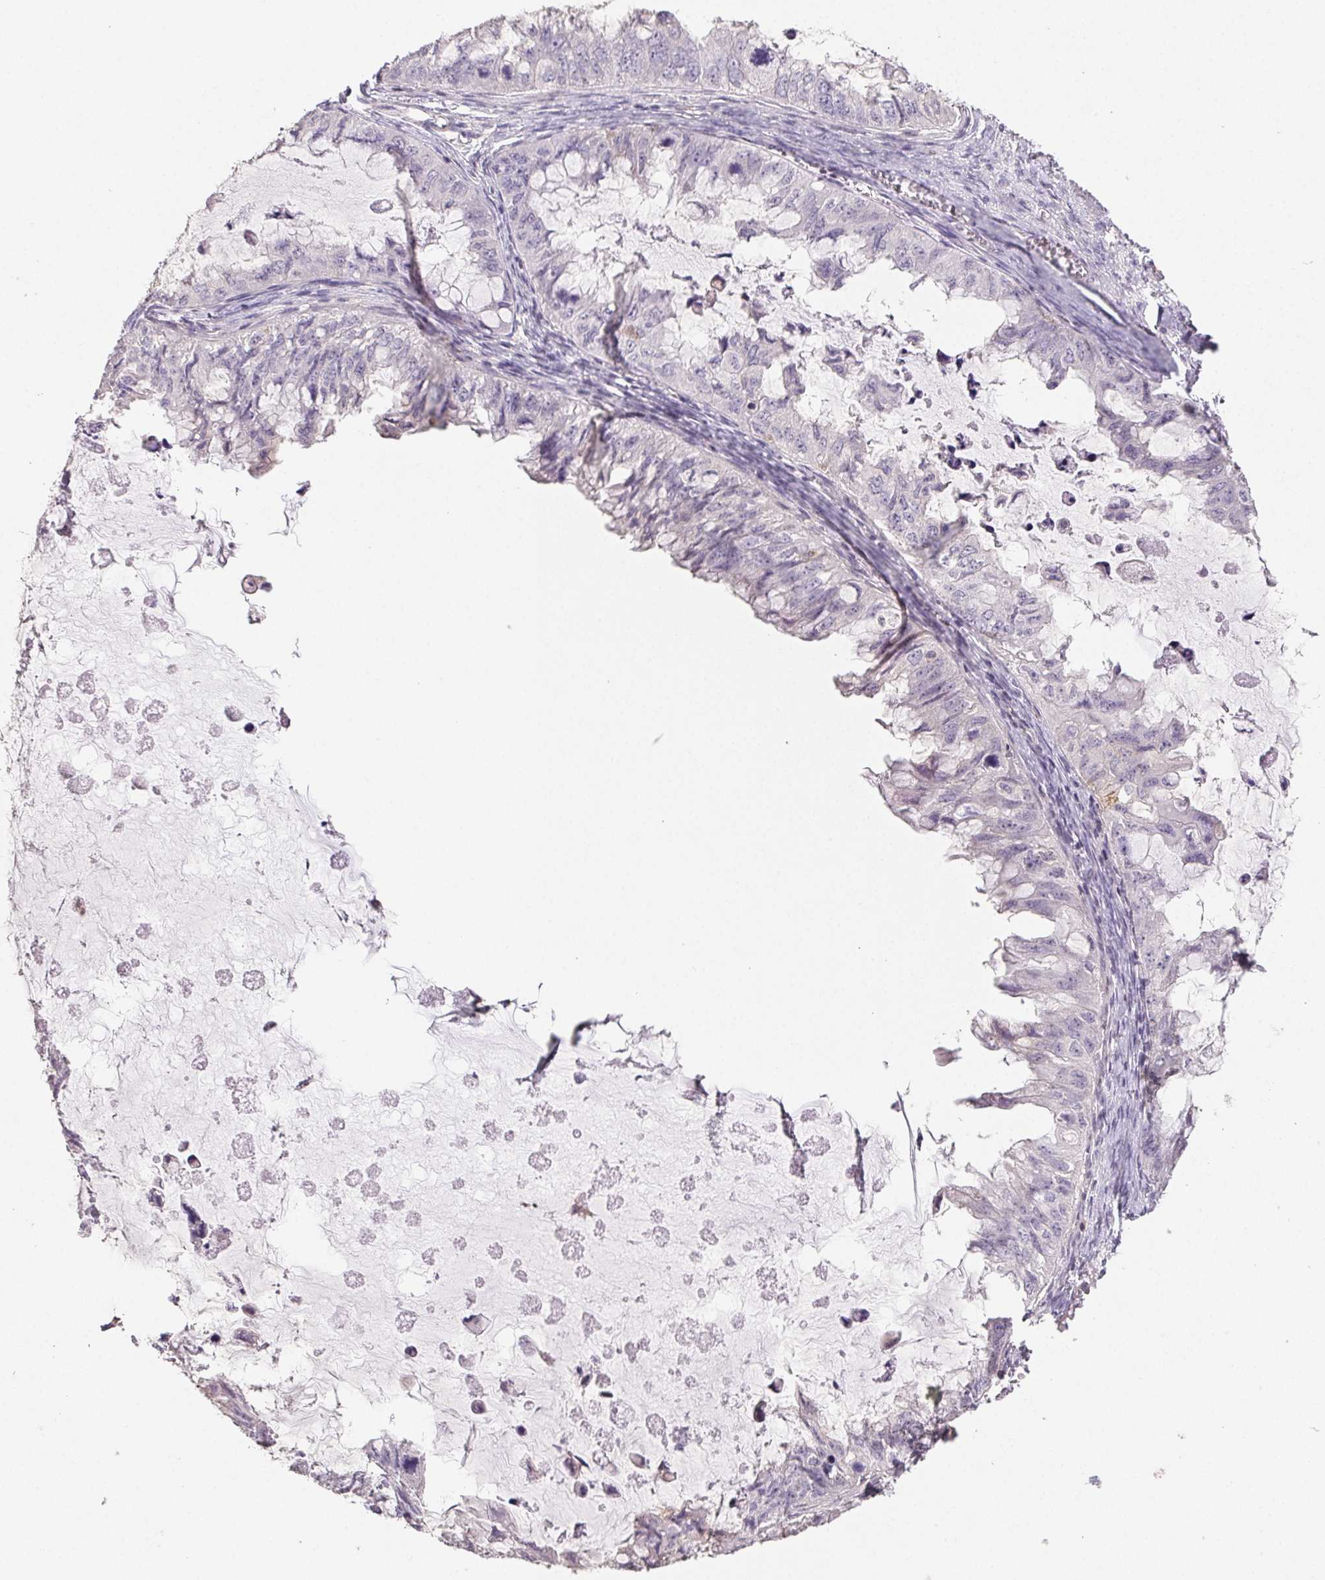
{"staining": {"intensity": "negative", "quantity": "none", "location": "none"}, "tissue": "ovarian cancer", "cell_type": "Tumor cells", "image_type": "cancer", "snomed": [{"axis": "morphology", "description": "Cystadenocarcinoma, mucinous, NOS"}, {"axis": "topography", "description": "Ovary"}], "caption": "Protein analysis of mucinous cystadenocarcinoma (ovarian) reveals no significant staining in tumor cells.", "gene": "GBP1", "patient": {"sex": "female", "age": 72}}